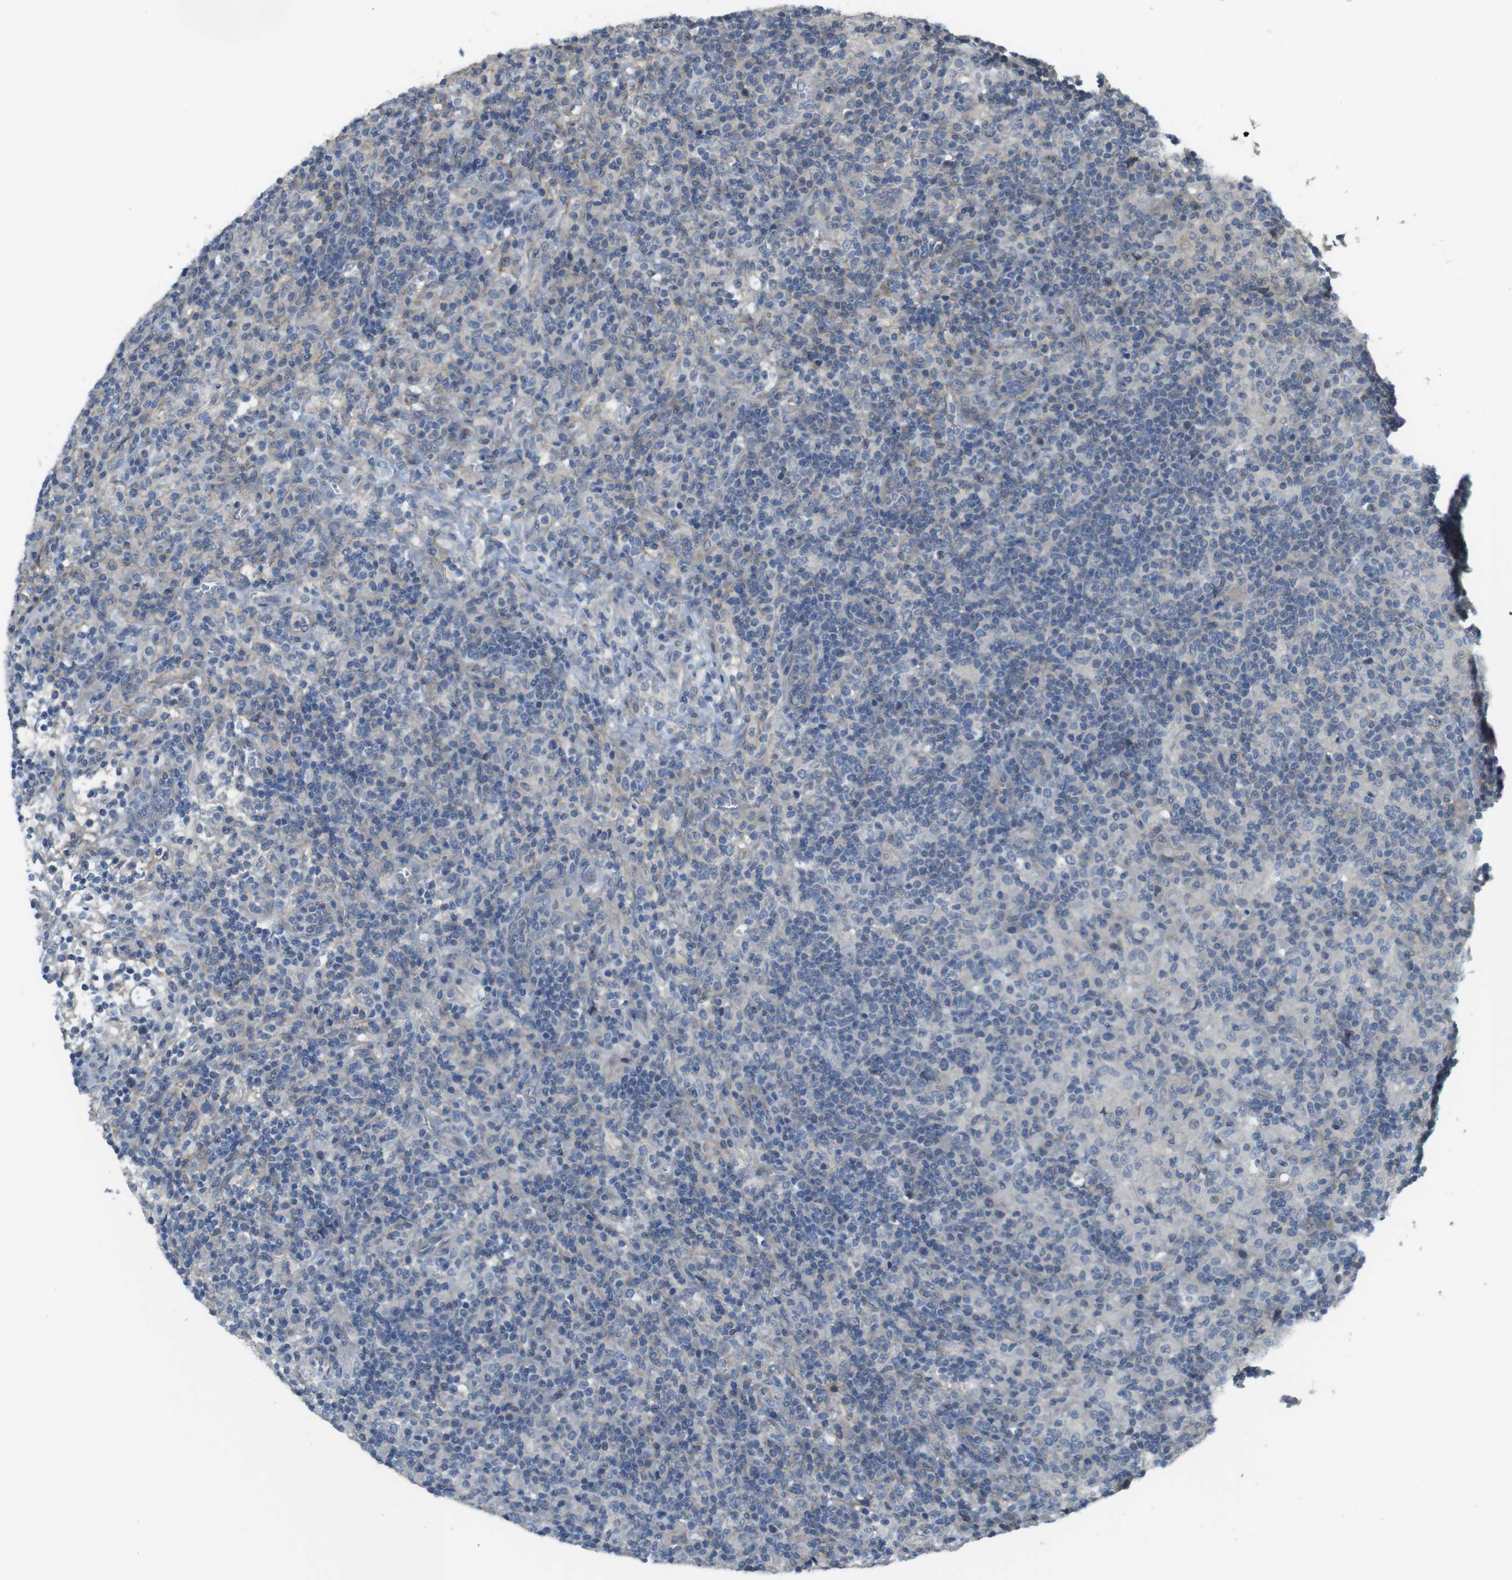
{"staining": {"intensity": "negative", "quantity": "none", "location": "none"}, "tissue": "lymphoma", "cell_type": "Tumor cells", "image_type": "cancer", "snomed": [{"axis": "morphology", "description": "Hodgkin's disease, NOS"}, {"axis": "topography", "description": "Lymph node"}], "caption": "IHC micrograph of neoplastic tissue: lymphoma stained with DAB (3,3'-diaminobenzidine) exhibits no significant protein staining in tumor cells.", "gene": "ABHD15", "patient": {"sex": "male", "age": 70}}